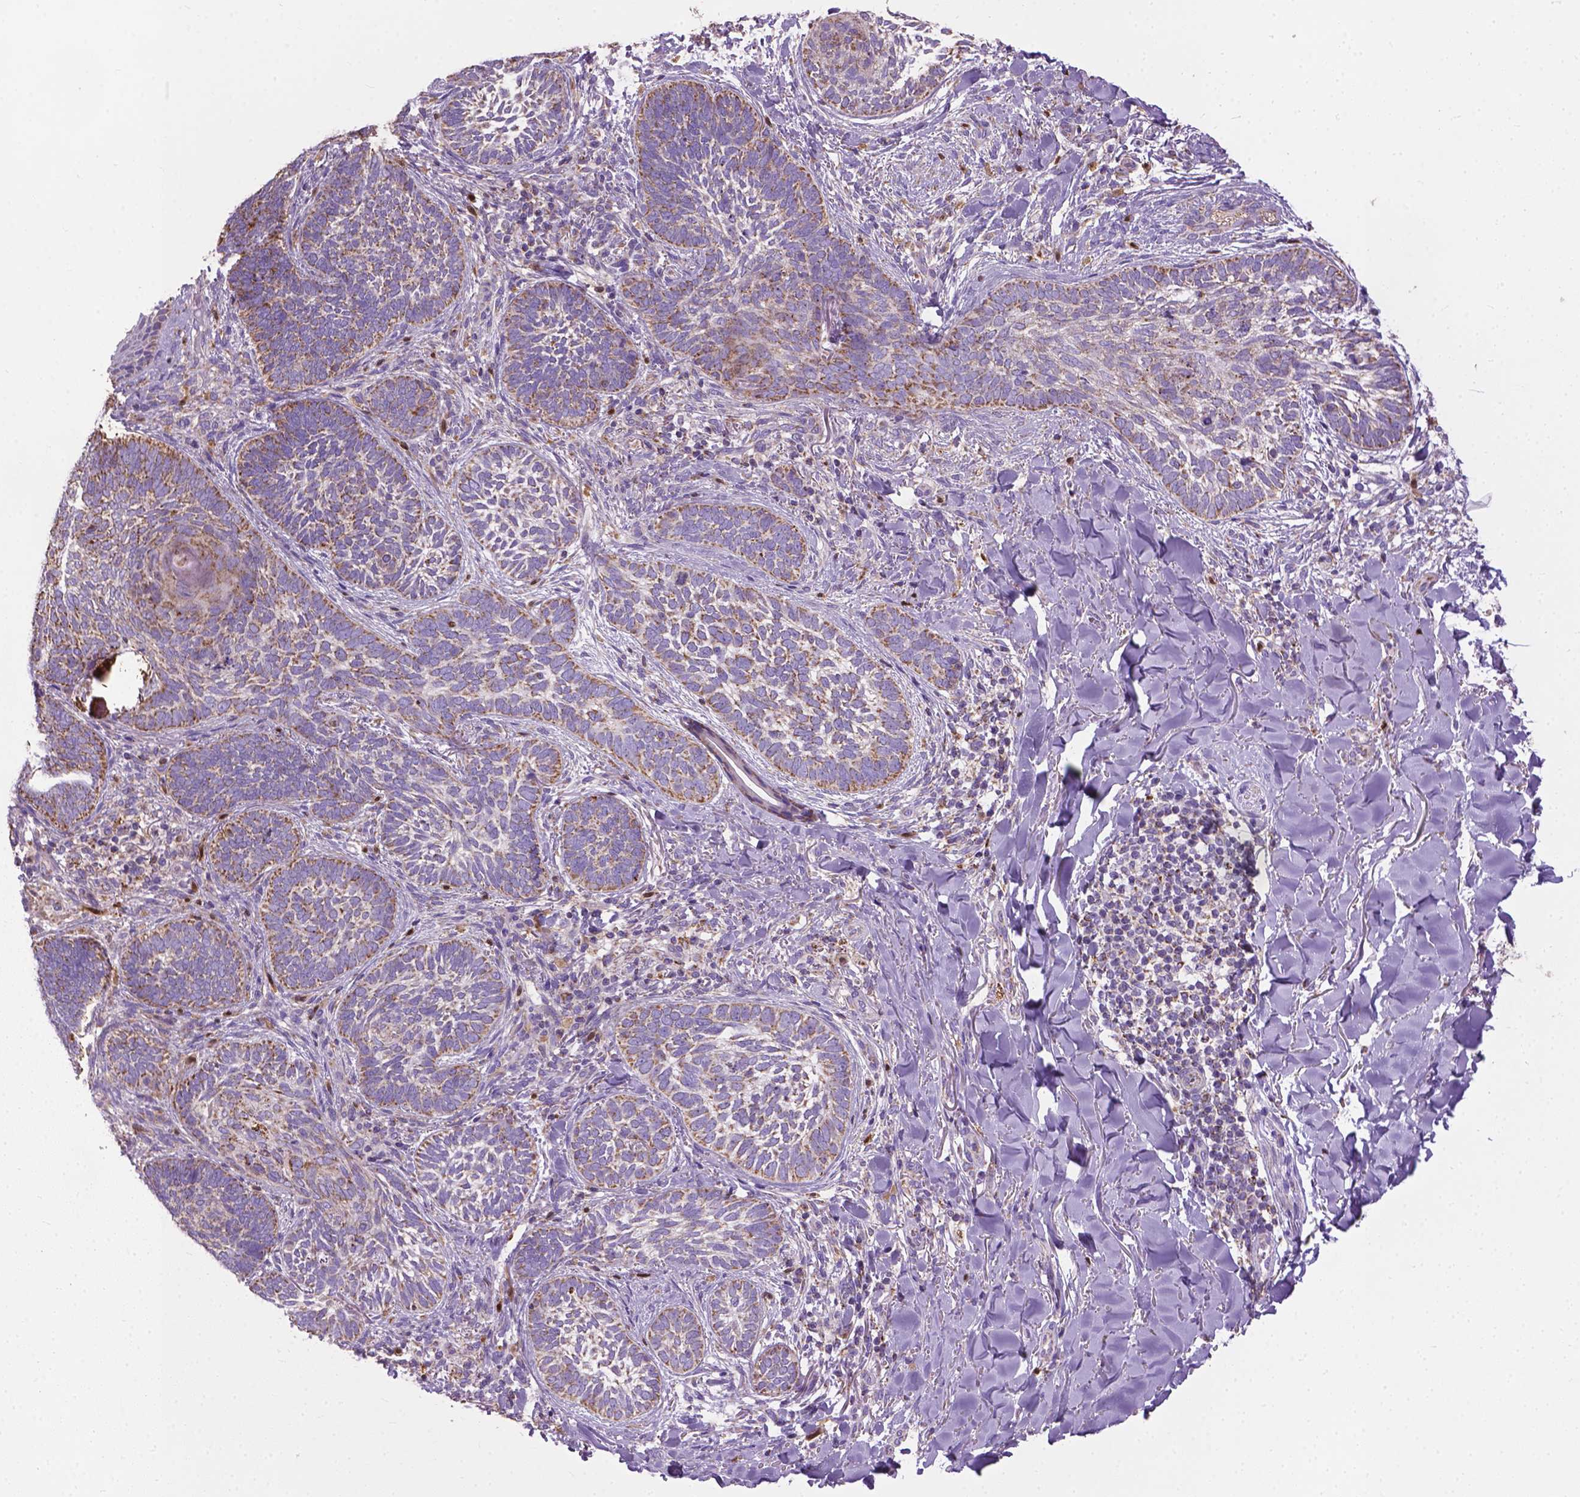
{"staining": {"intensity": "moderate", "quantity": "25%-75%", "location": "cytoplasmic/membranous"}, "tissue": "skin cancer", "cell_type": "Tumor cells", "image_type": "cancer", "snomed": [{"axis": "morphology", "description": "Normal tissue, NOS"}, {"axis": "morphology", "description": "Basal cell carcinoma"}, {"axis": "topography", "description": "Skin"}], "caption": "A medium amount of moderate cytoplasmic/membranous expression is identified in about 25%-75% of tumor cells in skin cancer (basal cell carcinoma) tissue.", "gene": "VDAC1", "patient": {"sex": "male", "age": 46}}